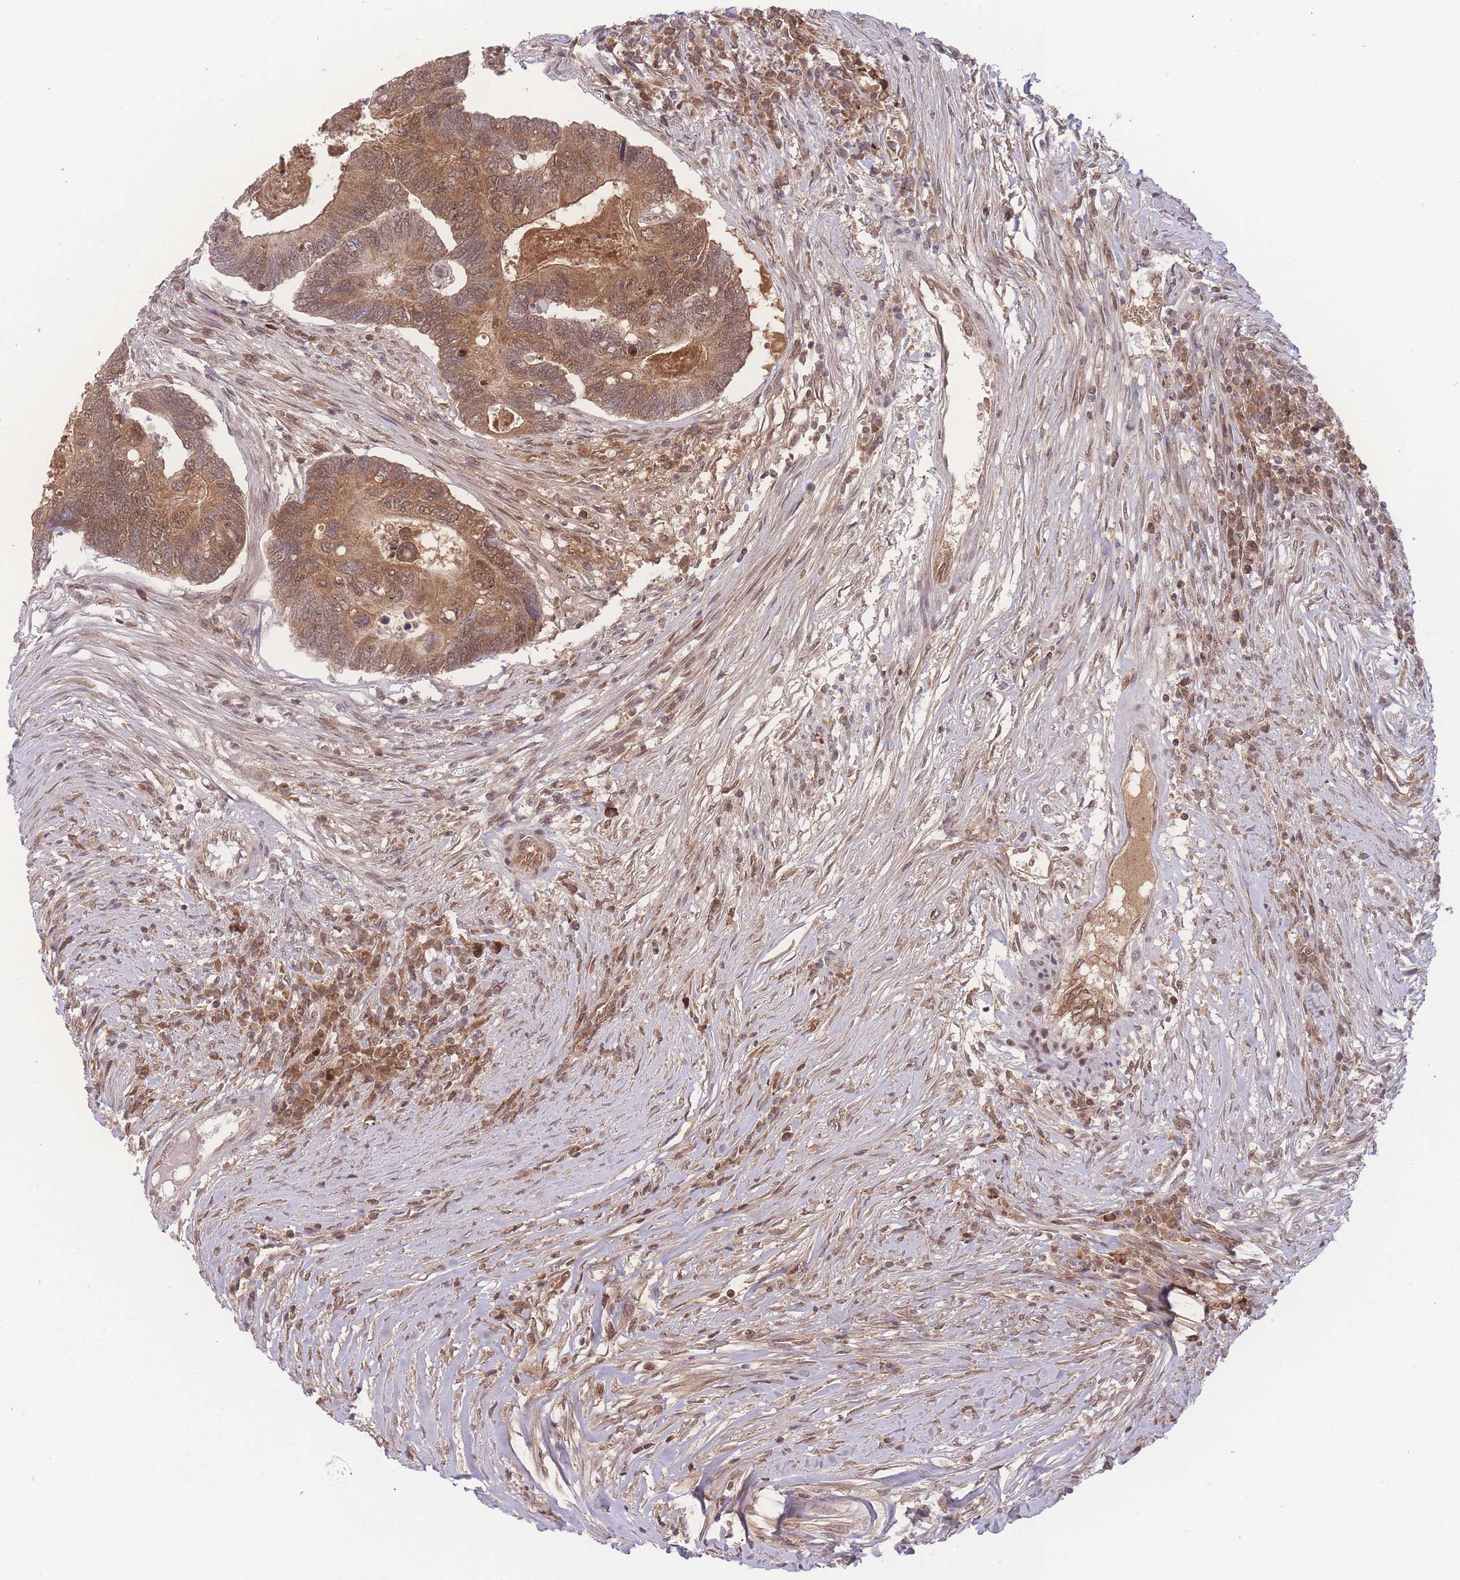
{"staining": {"intensity": "moderate", "quantity": ">75%", "location": "cytoplasmic/membranous,nuclear"}, "tissue": "colorectal cancer", "cell_type": "Tumor cells", "image_type": "cancer", "snomed": [{"axis": "morphology", "description": "Adenocarcinoma, NOS"}, {"axis": "topography", "description": "Colon"}], "caption": "Immunohistochemistry (IHC) of colorectal adenocarcinoma shows medium levels of moderate cytoplasmic/membranous and nuclear staining in about >75% of tumor cells. The protein of interest is stained brown, and the nuclei are stained in blue (DAB IHC with brightfield microscopy, high magnification).", "gene": "RAVER1", "patient": {"sex": "female", "age": 67}}